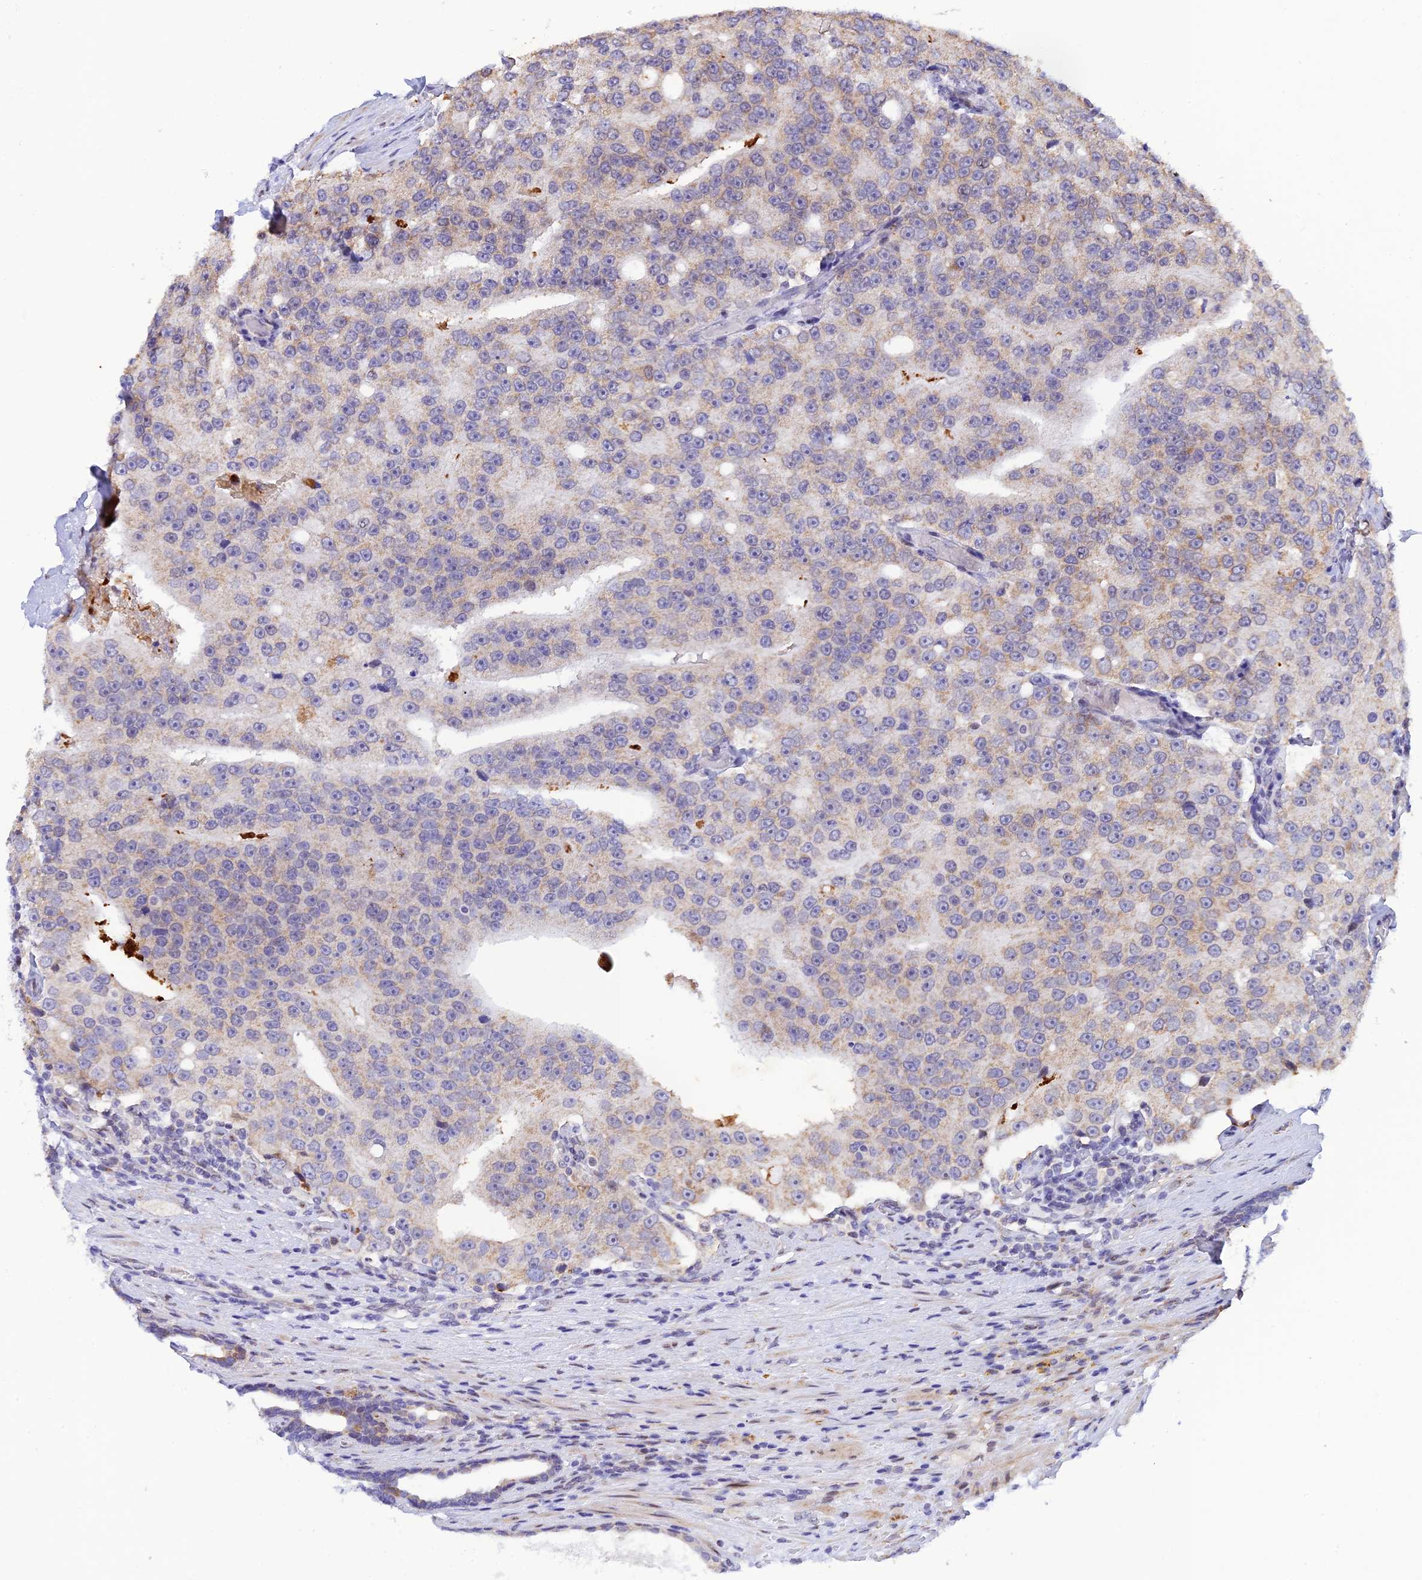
{"staining": {"intensity": "weak", "quantity": "<25%", "location": "cytoplasmic/membranous"}, "tissue": "prostate cancer", "cell_type": "Tumor cells", "image_type": "cancer", "snomed": [{"axis": "morphology", "description": "Adenocarcinoma, High grade"}, {"axis": "topography", "description": "Prostate"}], "caption": "An immunohistochemistry (IHC) histopathology image of prostate cancer is shown. There is no staining in tumor cells of prostate cancer.", "gene": "WDR55", "patient": {"sex": "male", "age": 70}}